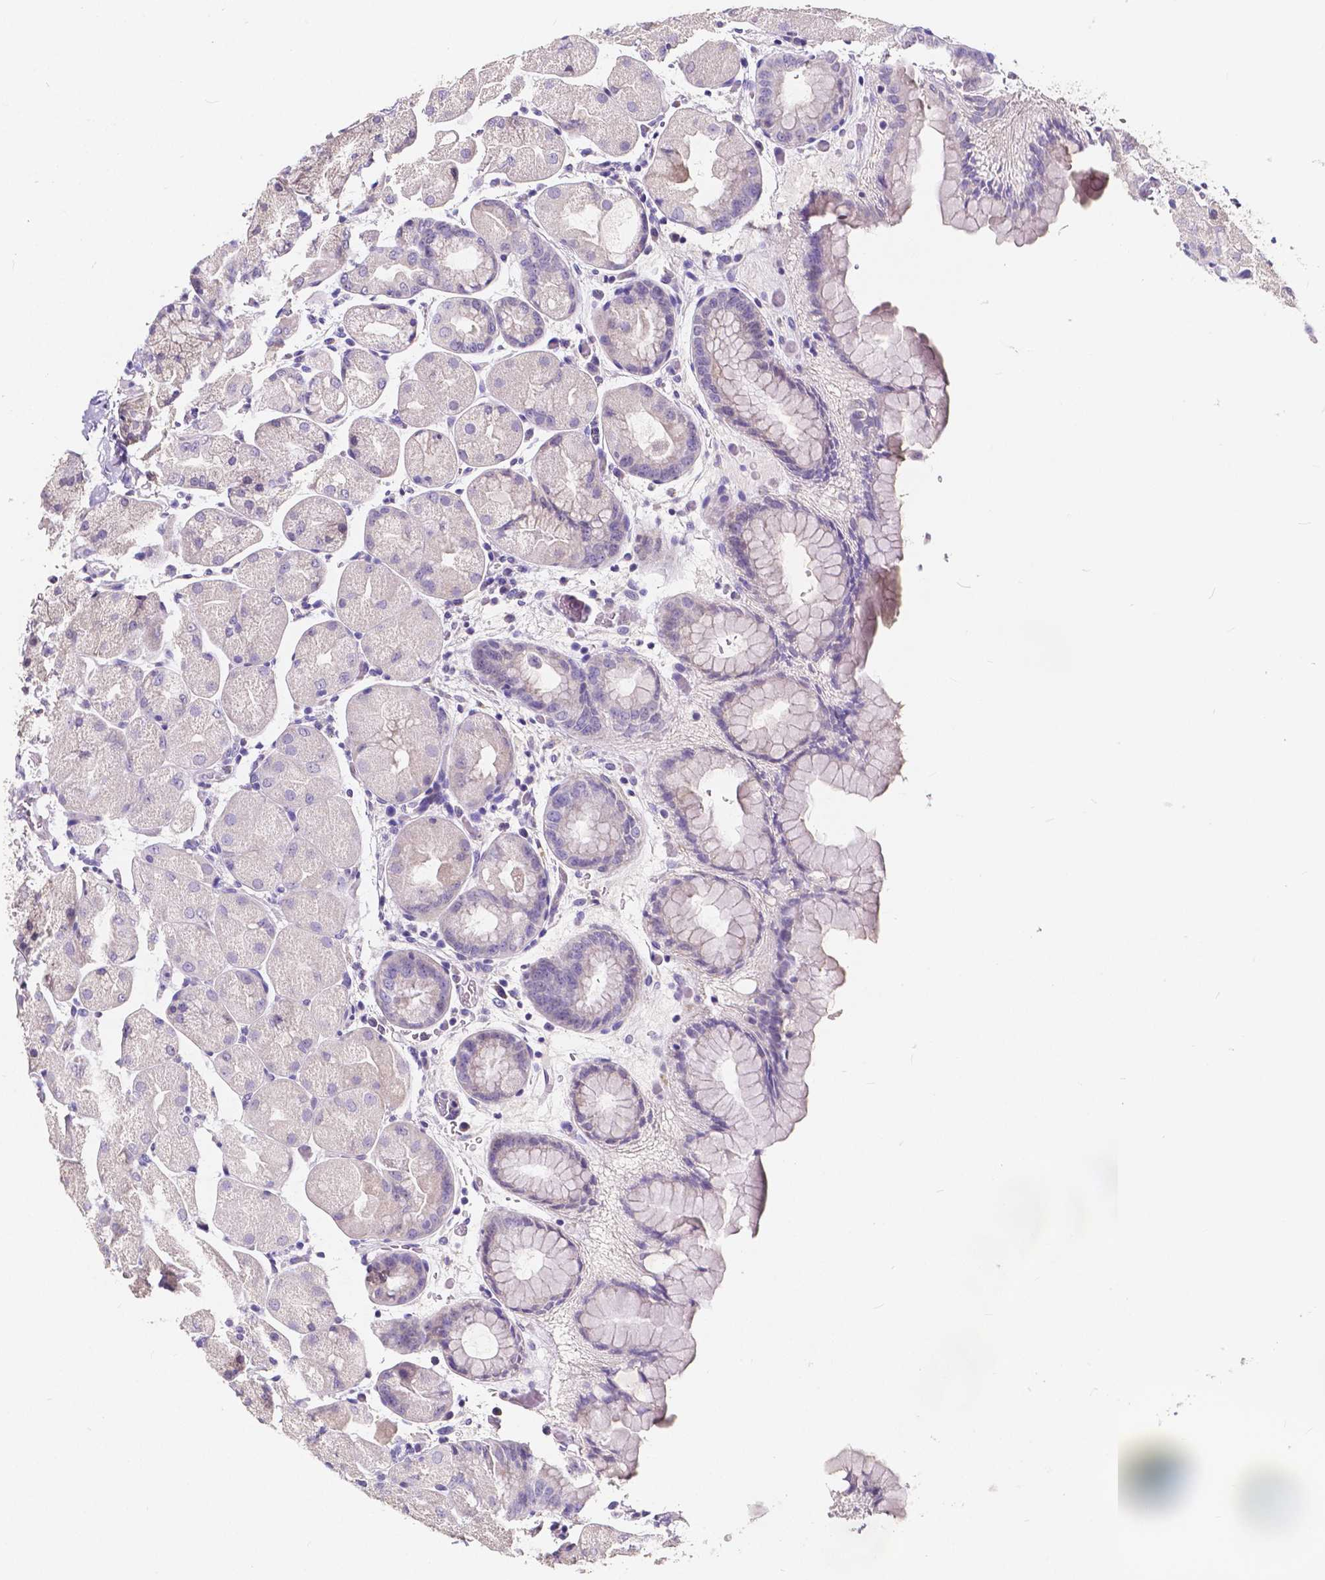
{"staining": {"intensity": "negative", "quantity": "none", "location": "none"}, "tissue": "stomach", "cell_type": "Glandular cells", "image_type": "normal", "snomed": [{"axis": "morphology", "description": "Normal tissue, NOS"}, {"axis": "topography", "description": "Stomach, upper"}, {"axis": "topography", "description": "Stomach"}, {"axis": "topography", "description": "Stomach, lower"}], "caption": "Unremarkable stomach was stained to show a protein in brown. There is no significant staining in glandular cells. (Immunohistochemistry, brightfield microscopy, high magnification).", "gene": "ACP5", "patient": {"sex": "male", "age": 62}}